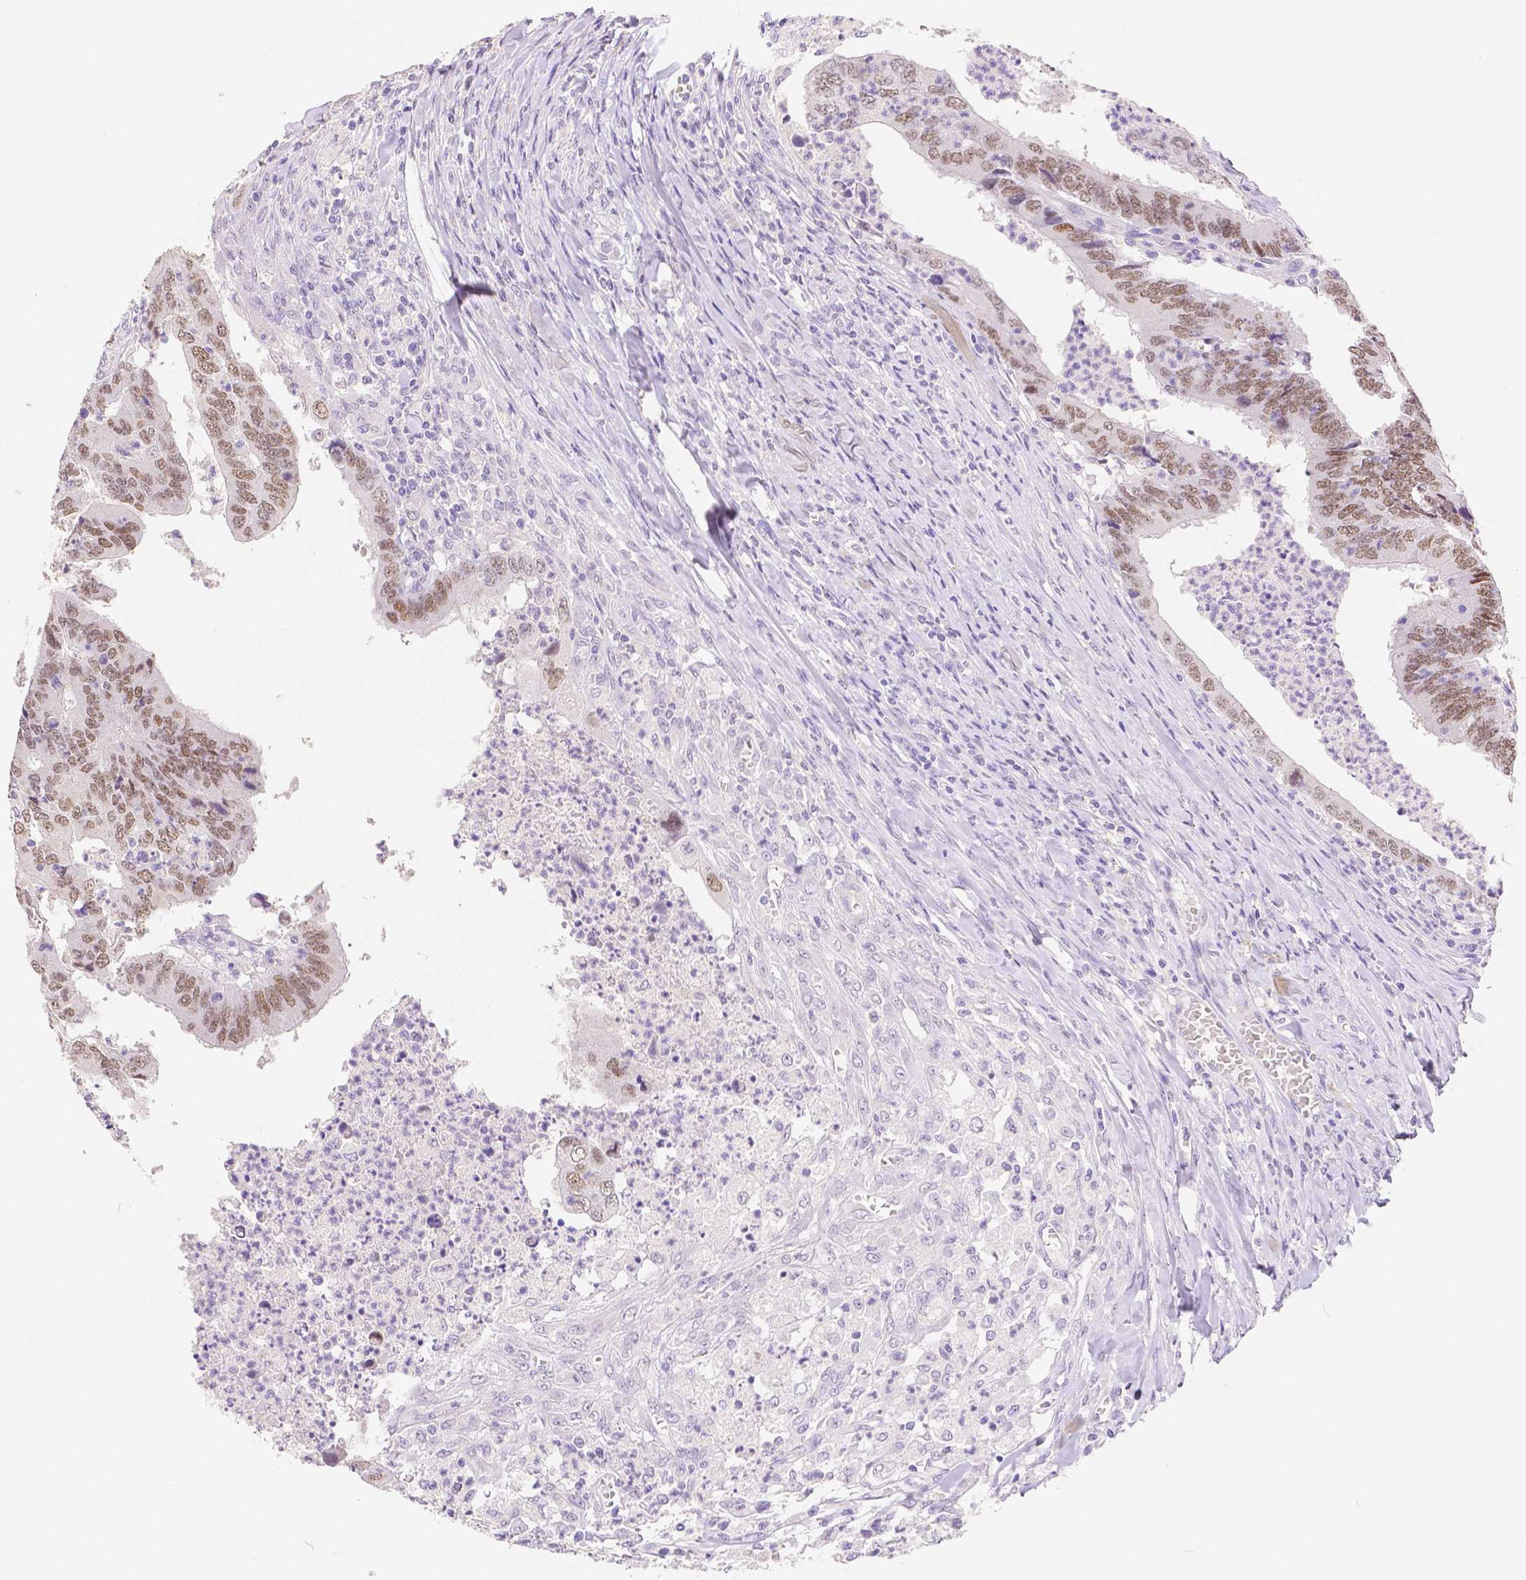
{"staining": {"intensity": "moderate", "quantity": ">75%", "location": "nuclear"}, "tissue": "colorectal cancer", "cell_type": "Tumor cells", "image_type": "cancer", "snomed": [{"axis": "morphology", "description": "Adenocarcinoma, NOS"}, {"axis": "topography", "description": "Colon"}], "caption": "Protein staining by immunohistochemistry (IHC) demonstrates moderate nuclear expression in approximately >75% of tumor cells in adenocarcinoma (colorectal). (IHC, brightfield microscopy, high magnification).", "gene": "HNF1B", "patient": {"sex": "female", "age": 67}}